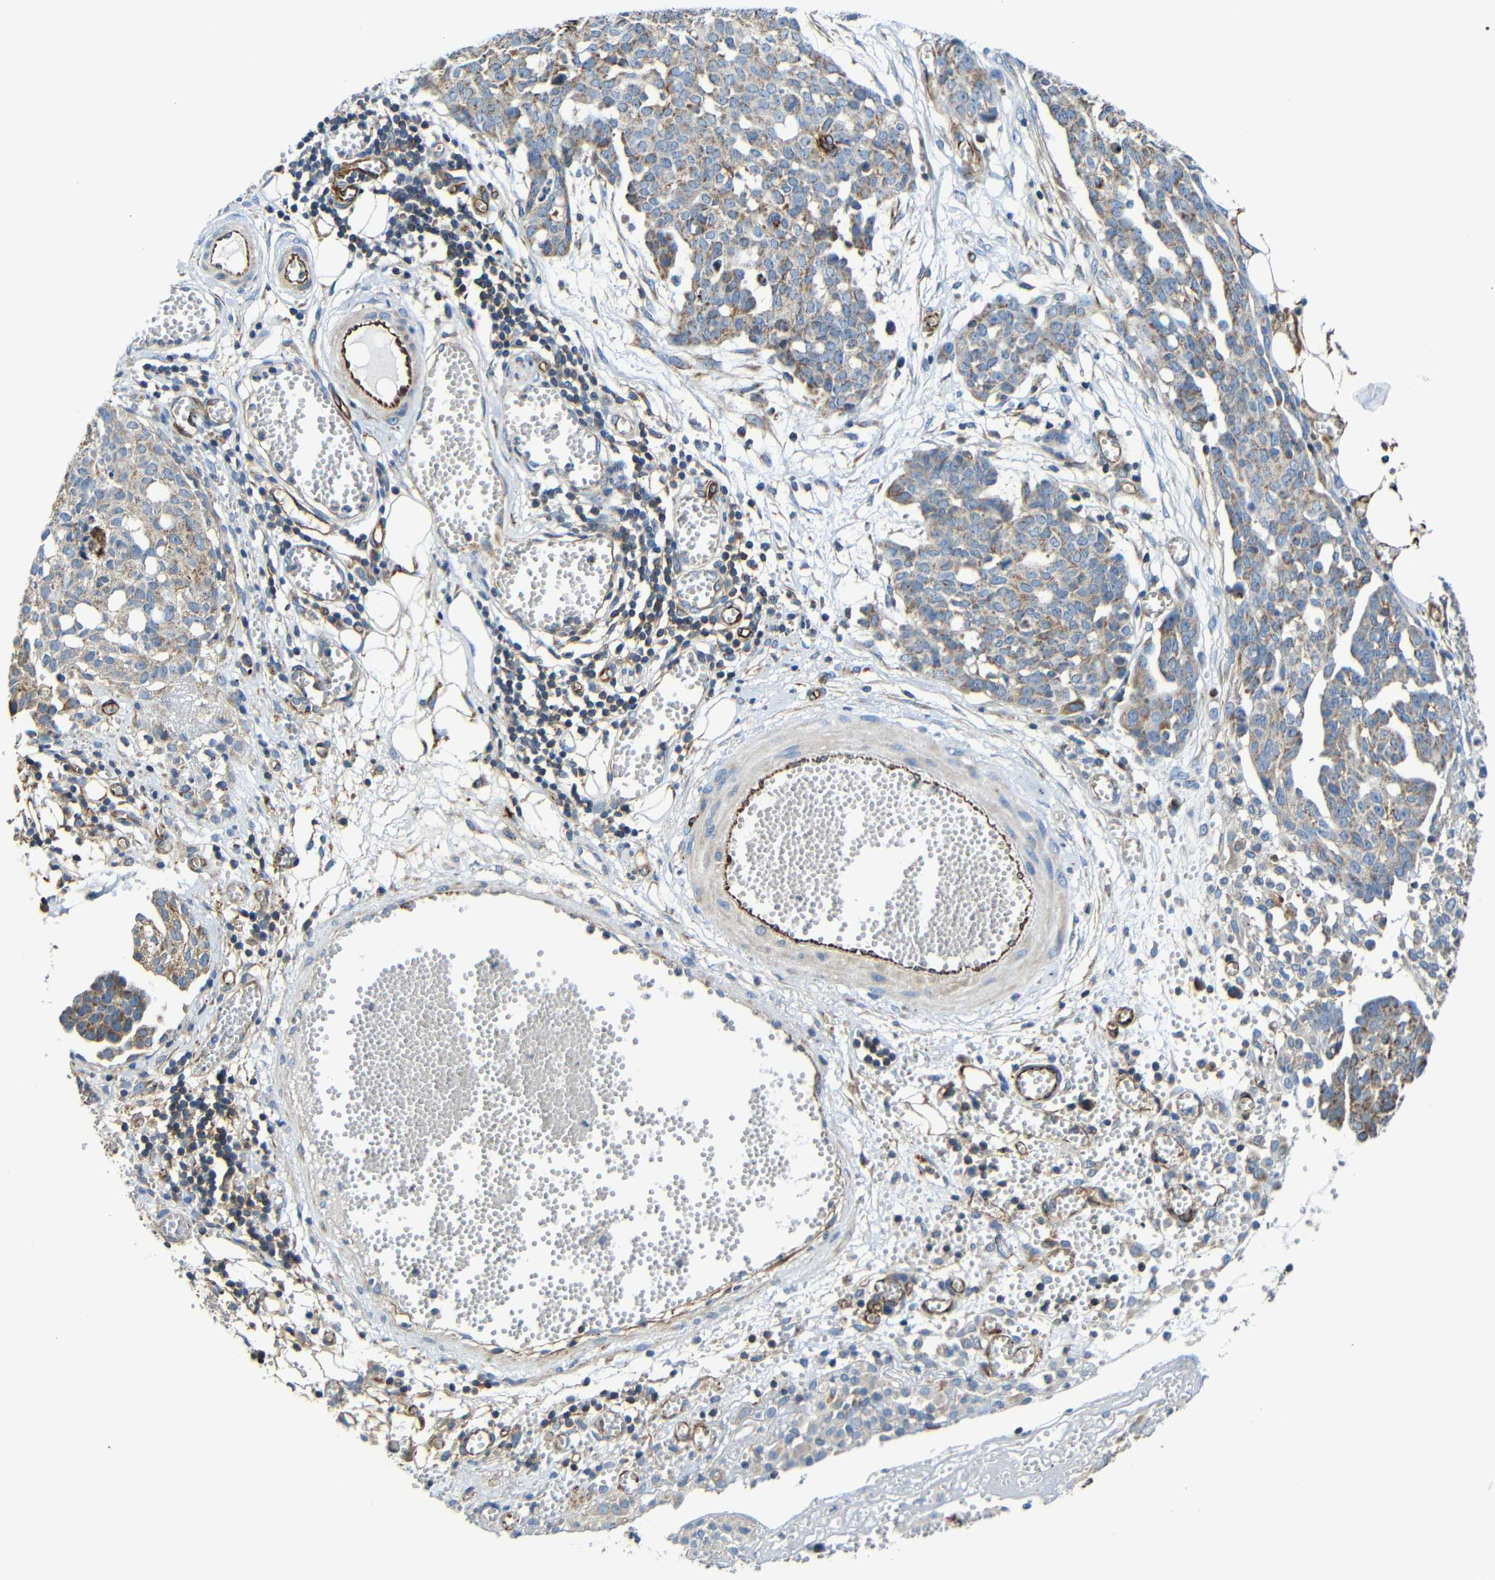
{"staining": {"intensity": "moderate", "quantity": "25%-75%", "location": "cytoplasmic/membranous"}, "tissue": "ovarian cancer", "cell_type": "Tumor cells", "image_type": "cancer", "snomed": [{"axis": "morphology", "description": "Cystadenocarcinoma, serous, NOS"}, {"axis": "topography", "description": "Soft tissue"}, {"axis": "topography", "description": "Ovary"}], "caption": "Human serous cystadenocarcinoma (ovarian) stained for a protein (brown) displays moderate cytoplasmic/membranous positive positivity in approximately 25%-75% of tumor cells.", "gene": "IGSF10", "patient": {"sex": "female", "age": 57}}